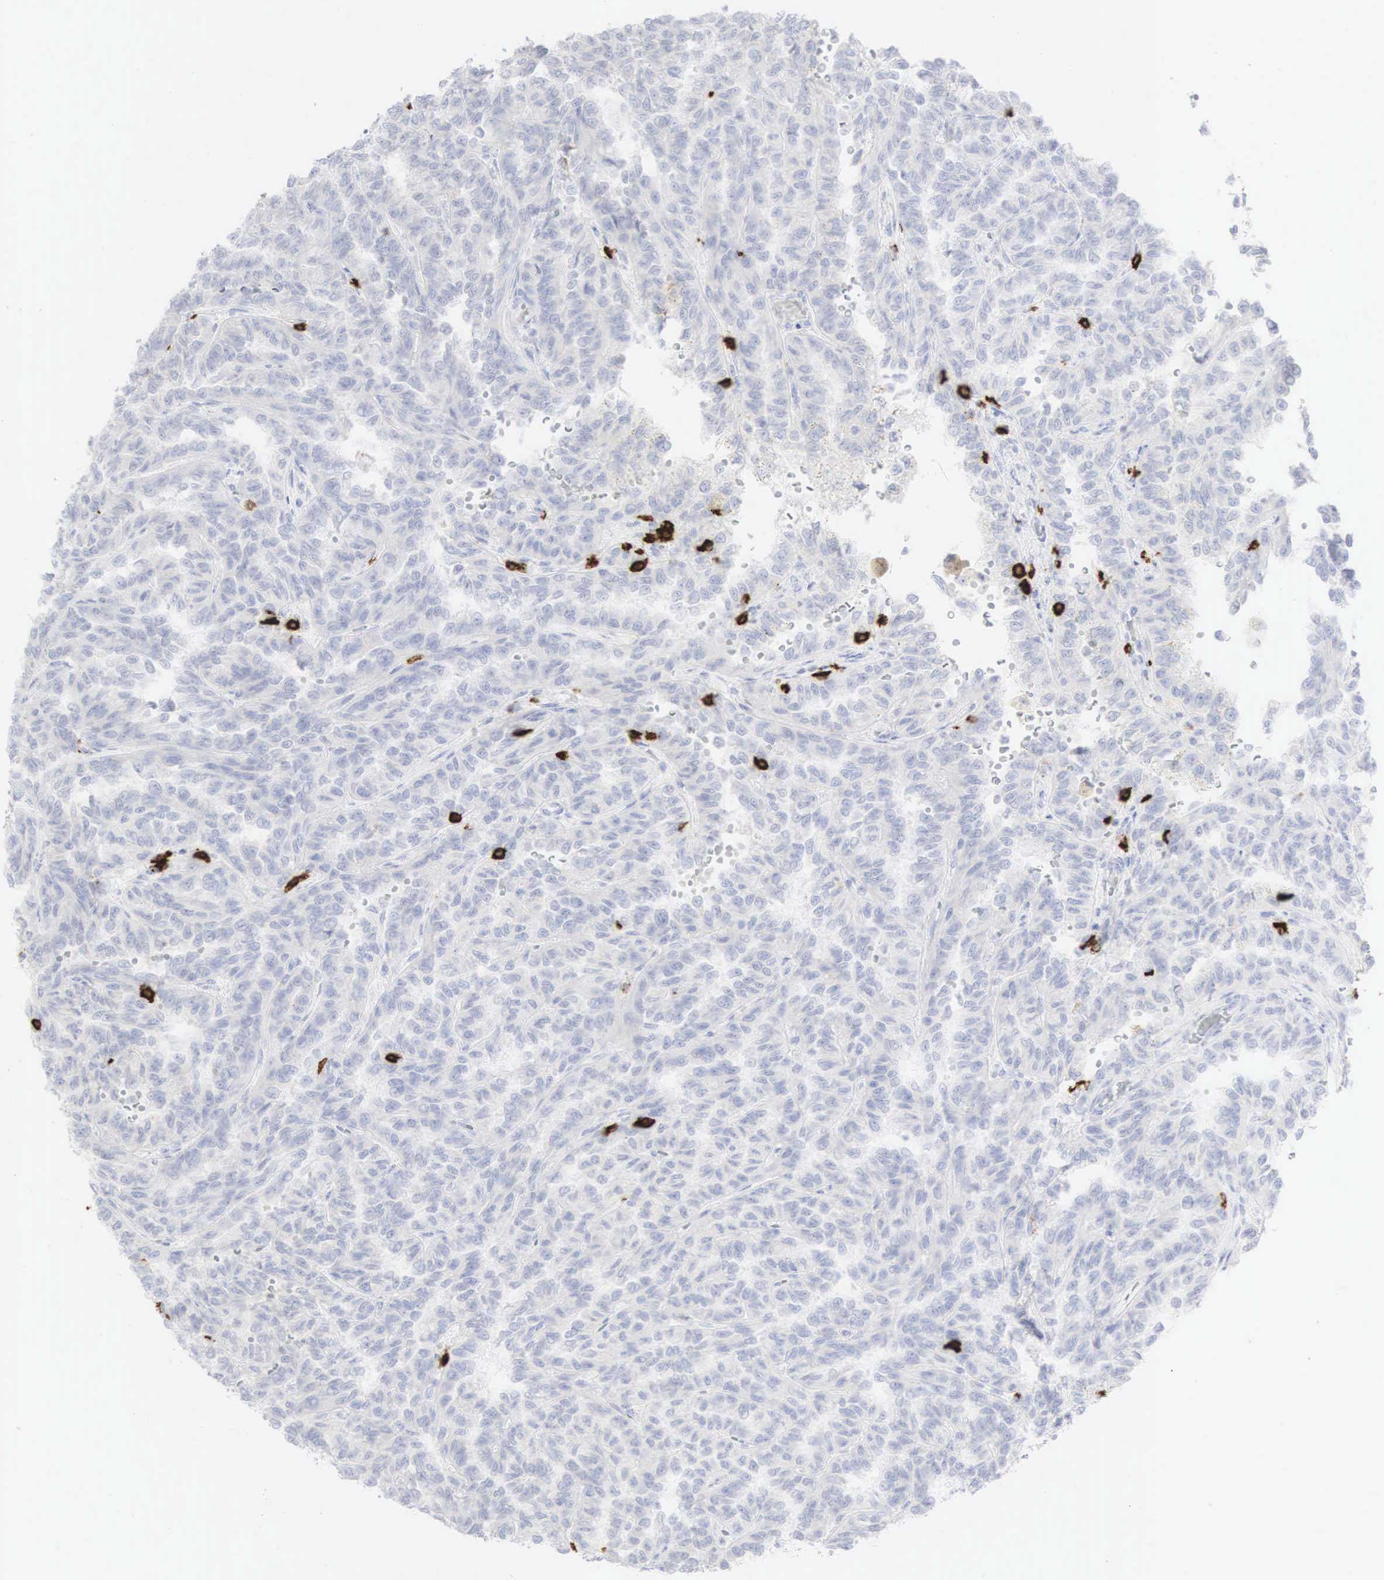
{"staining": {"intensity": "negative", "quantity": "none", "location": "none"}, "tissue": "renal cancer", "cell_type": "Tumor cells", "image_type": "cancer", "snomed": [{"axis": "morphology", "description": "Inflammation, NOS"}, {"axis": "morphology", "description": "Adenocarcinoma, NOS"}, {"axis": "topography", "description": "Kidney"}], "caption": "Immunohistochemistry (IHC) of human adenocarcinoma (renal) displays no expression in tumor cells.", "gene": "CD8A", "patient": {"sex": "male", "age": 68}}